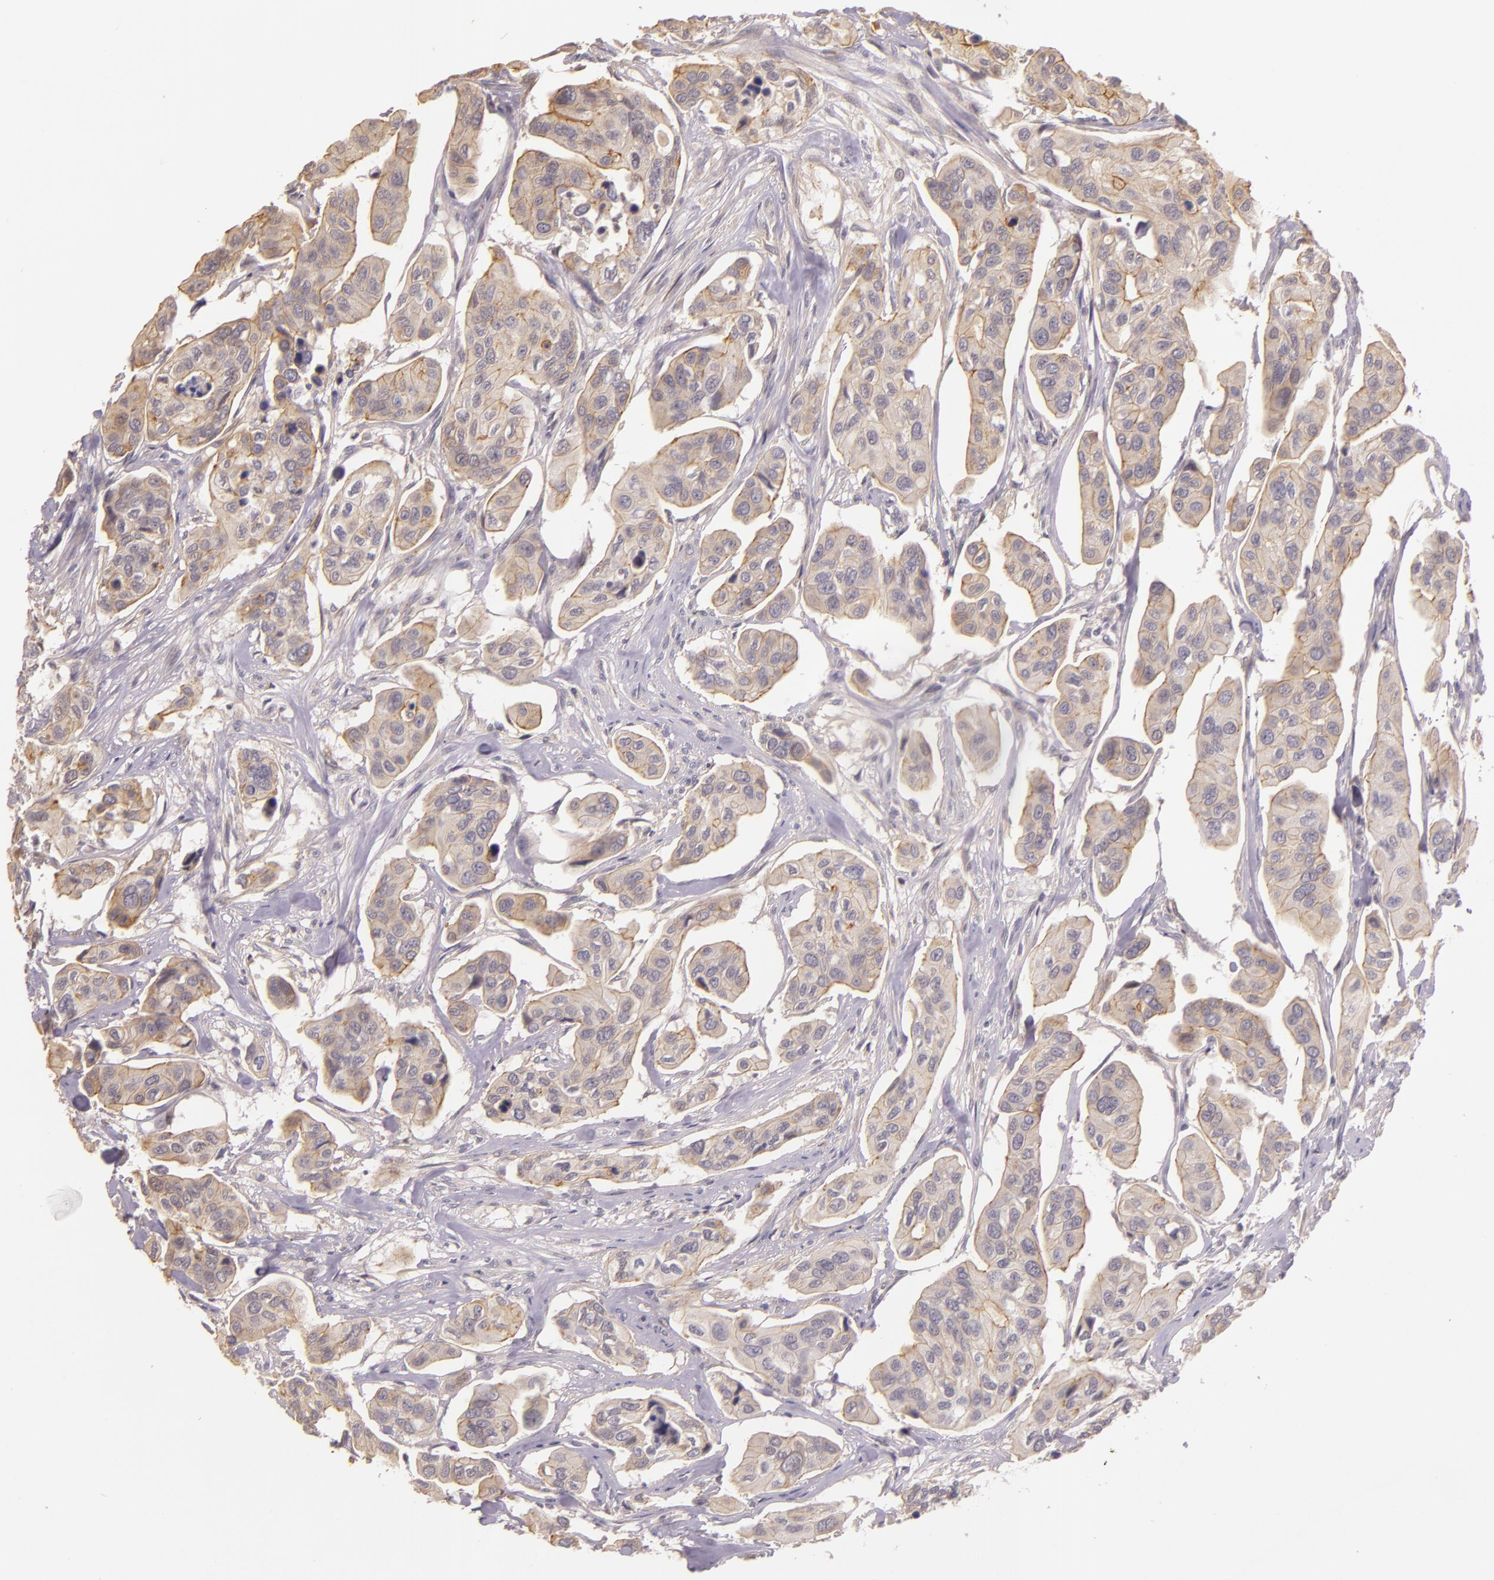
{"staining": {"intensity": "weak", "quantity": "25%-75%", "location": "cytoplasmic/membranous"}, "tissue": "urothelial cancer", "cell_type": "Tumor cells", "image_type": "cancer", "snomed": [{"axis": "morphology", "description": "Adenocarcinoma, NOS"}, {"axis": "topography", "description": "Urinary bladder"}], "caption": "Human adenocarcinoma stained for a protein (brown) demonstrates weak cytoplasmic/membranous positive staining in approximately 25%-75% of tumor cells.", "gene": "ARMH4", "patient": {"sex": "male", "age": 61}}